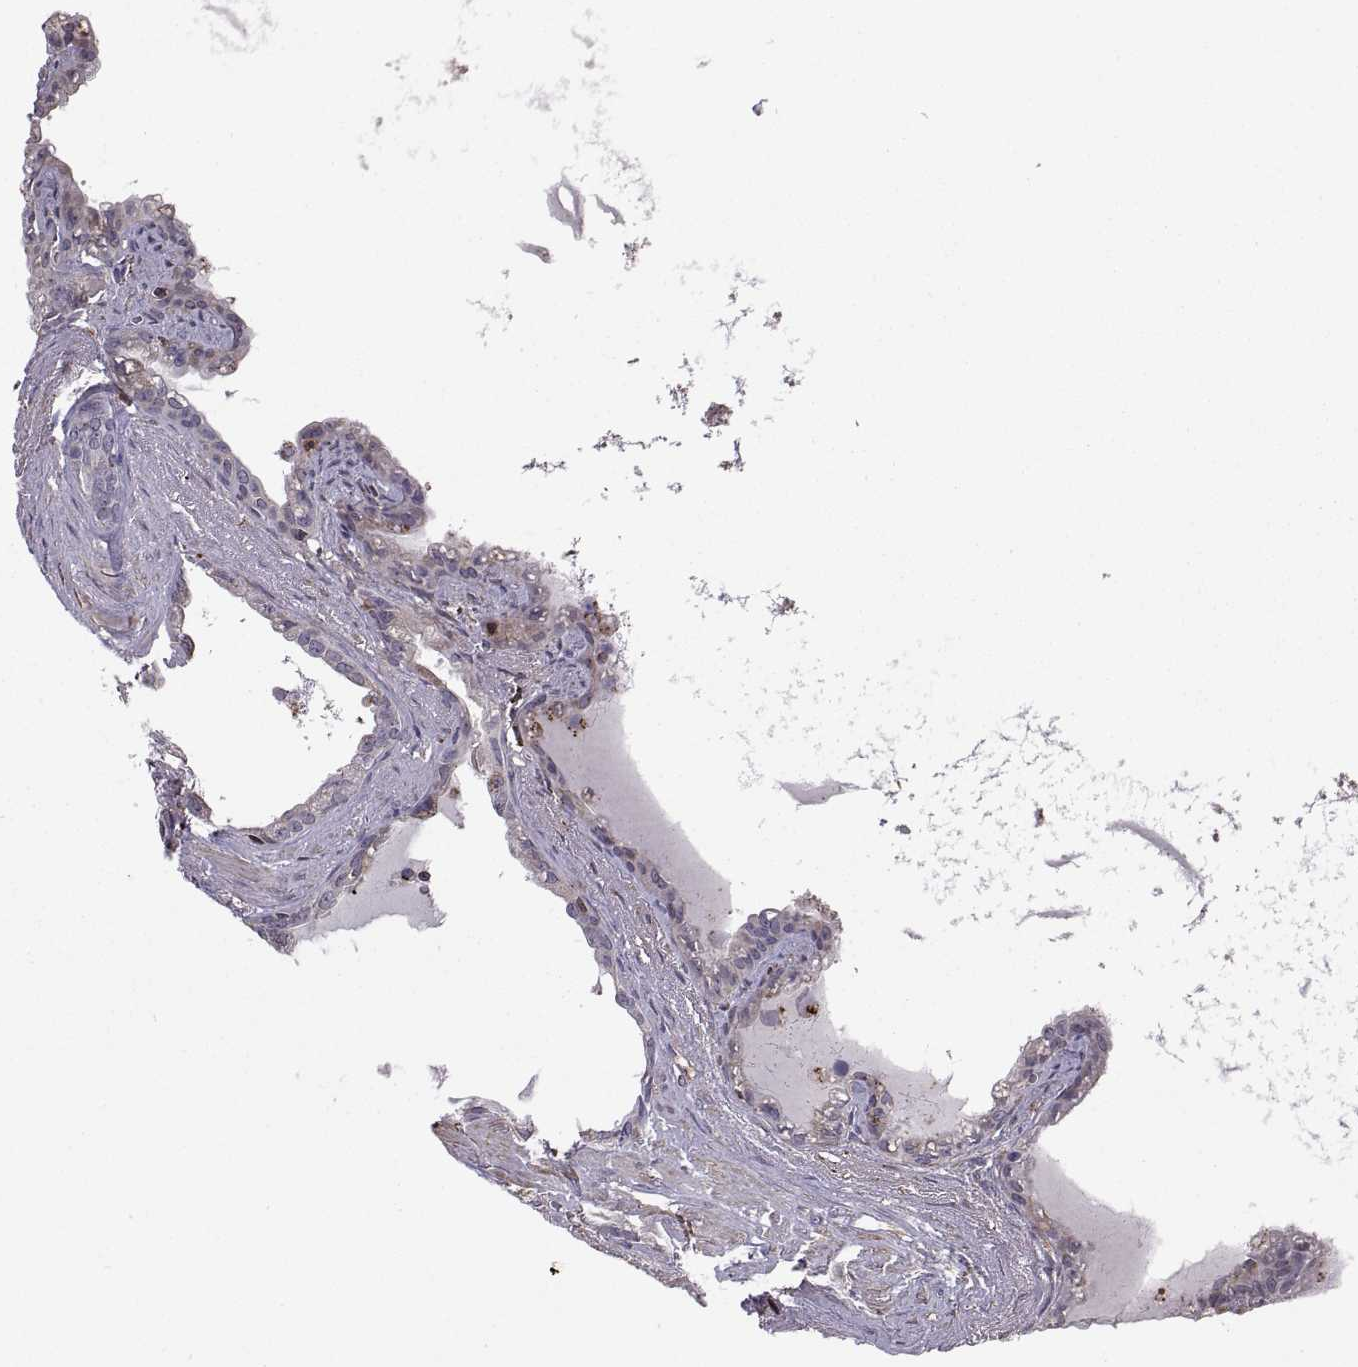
{"staining": {"intensity": "negative", "quantity": "none", "location": "none"}, "tissue": "seminal vesicle", "cell_type": "Glandular cells", "image_type": "normal", "snomed": [{"axis": "morphology", "description": "Normal tissue, NOS"}, {"axis": "morphology", "description": "Urothelial carcinoma, NOS"}, {"axis": "topography", "description": "Urinary bladder"}, {"axis": "topography", "description": "Seminal veicle"}], "caption": "DAB immunohistochemical staining of benign human seminal vesicle displays no significant positivity in glandular cells.", "gene": "ACAP1", "patient": {"sex": "male", "age": 76}}